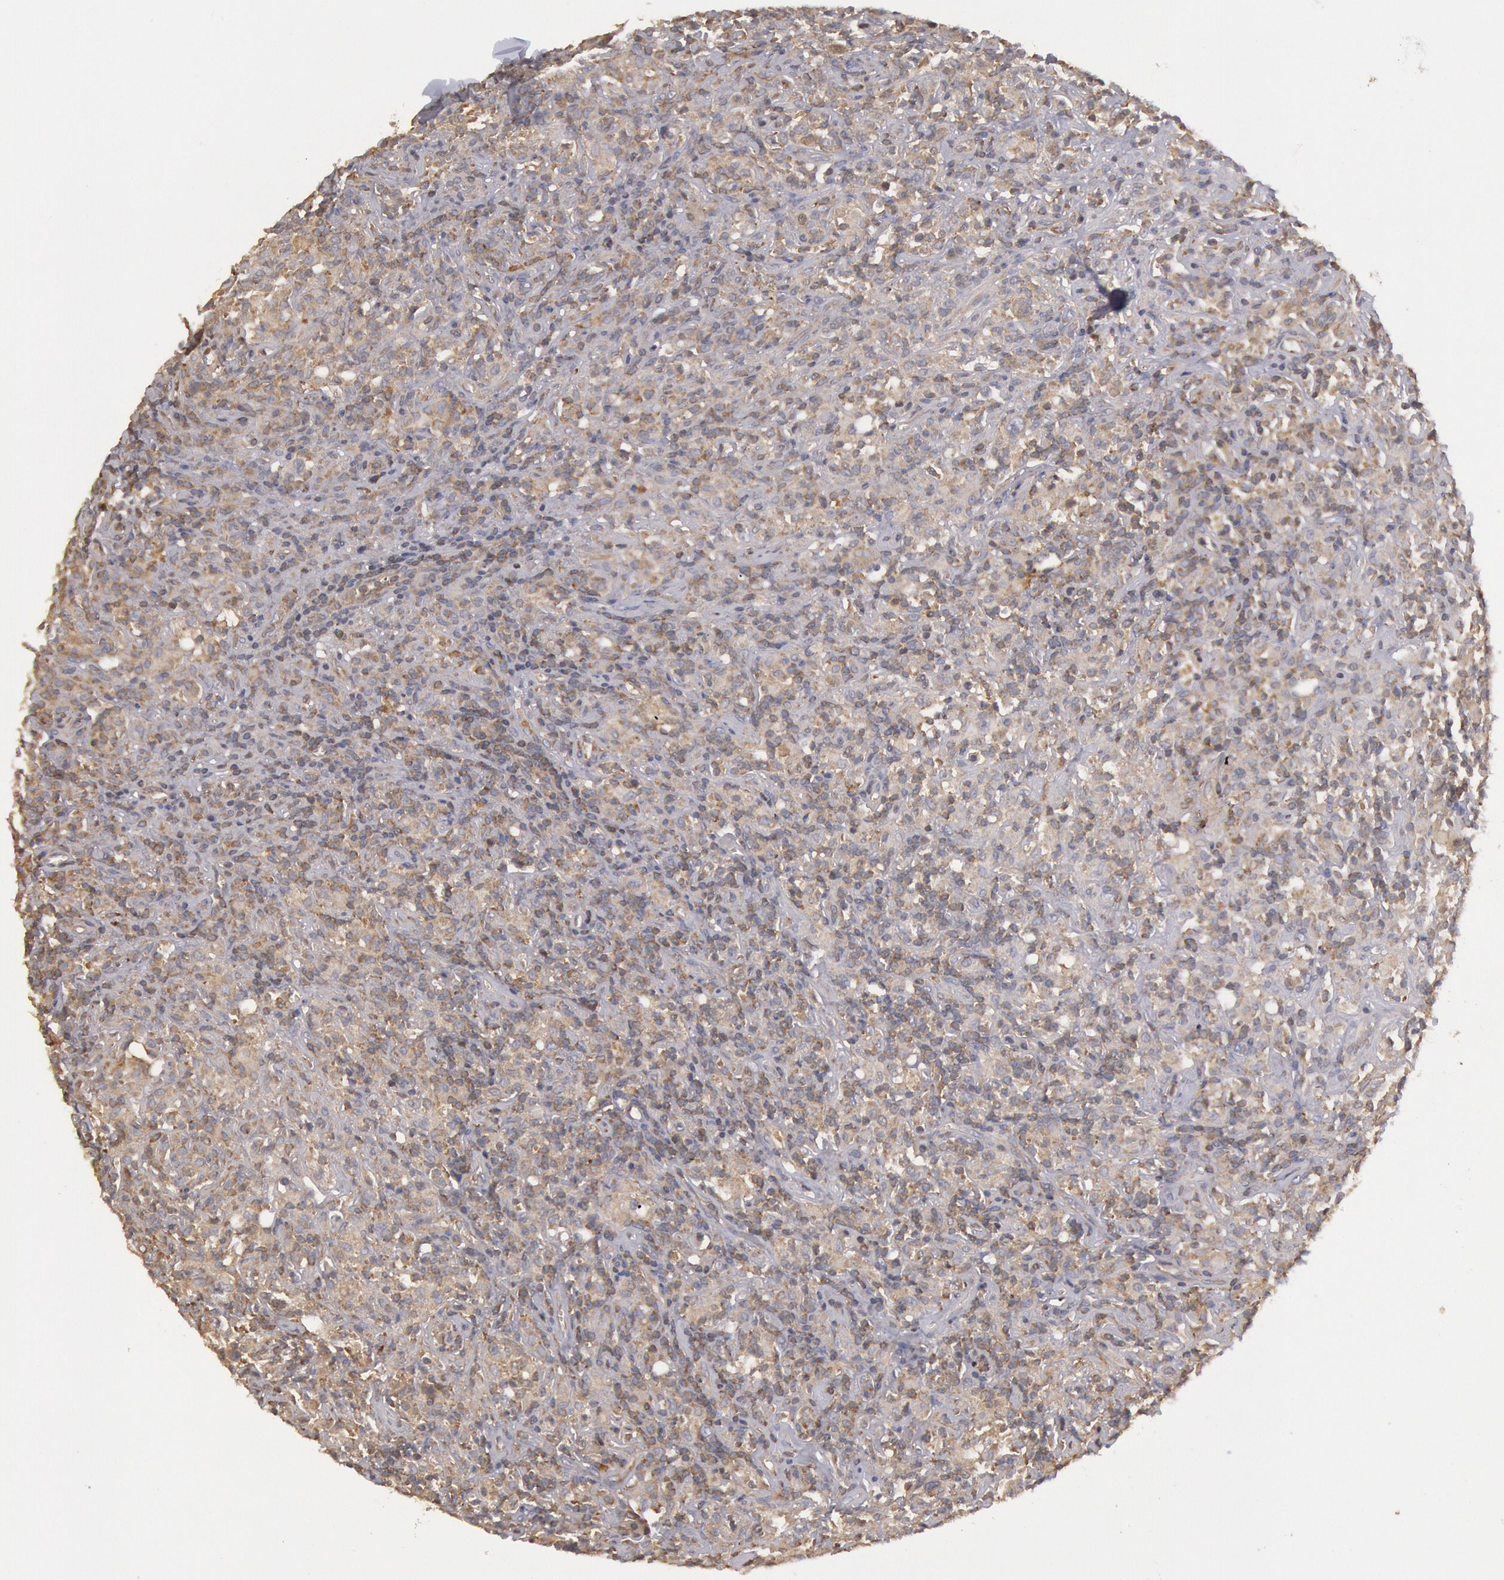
{"staining": {"intensity": "moderate", "quantity": "25%-75%", "location": "cytoplasmic/membranous"}, "tissue": "lymphoma", "cell_type": "Tumor cells", "image_type": "cancer", "snomed": [{"axis": "morphology", "description": "Hodgkin's disease, NOS"}, {"axis": "topography", "description": "Lymph node"}], "caption": "Immunohistochemical staining of human Hodgkin's disease shows moderate cytoplasmic/membranous protein expression in about 25%-75% of tumor cells.", "gene": "PIK3R1", "patient": {"sex": "male", "age": 46}}